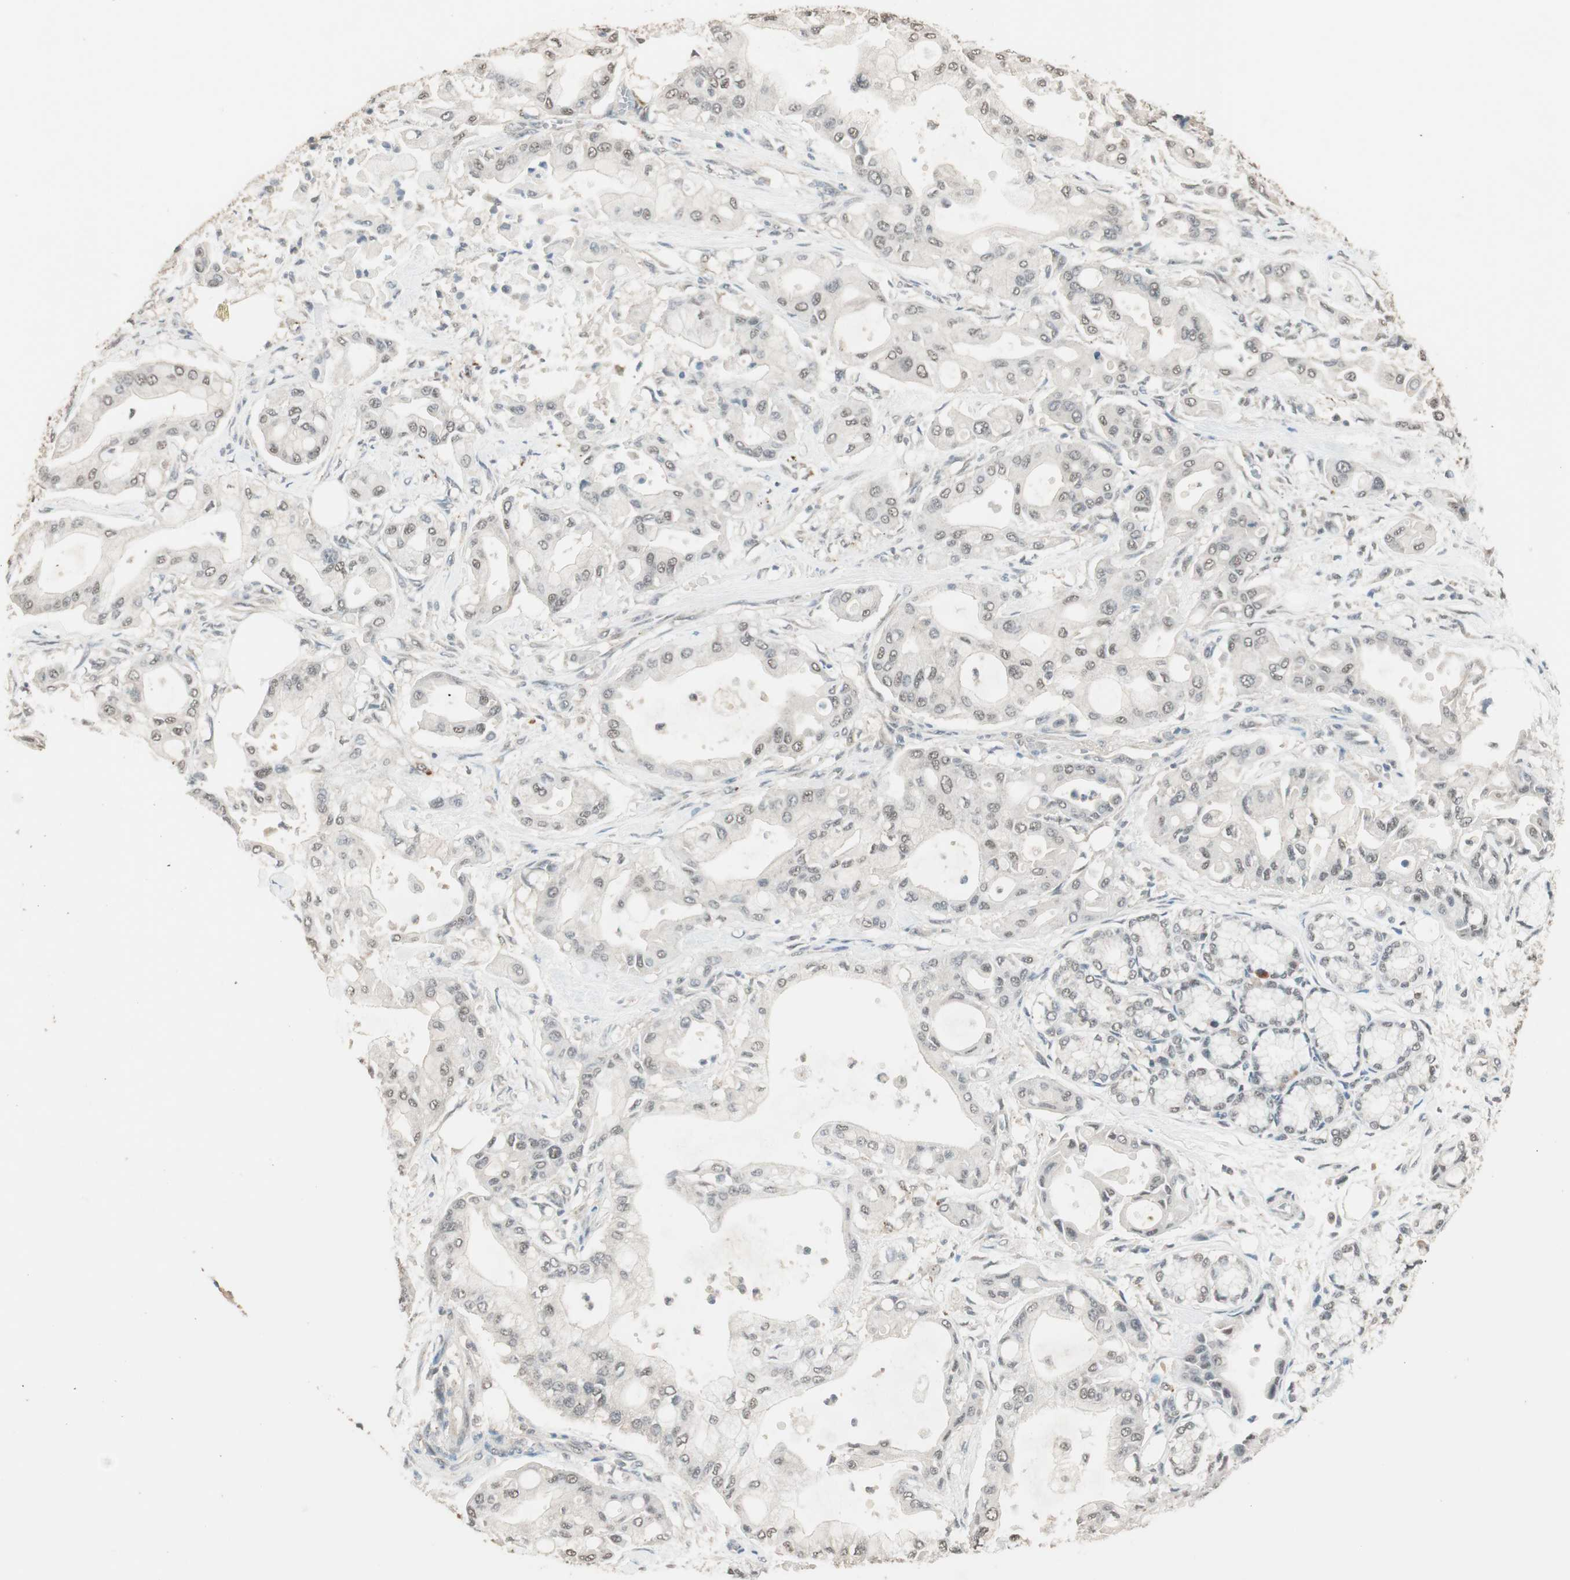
{"staining": {"intensity": "weak", "quantity": "<25%", "location": "nuclear"}, "tissue": "pancreatic cancer", "cell_type": "Tumor cells", "image_type": "cancer", "snomed": [{"axis": "morphology", "description": "Adenocarcinoma, NOS"}, {"axis": "morphology", "description": "Adenocarcinoma, metastatic, NOS"}, {"axis": "topography", "description": "Lymph node"}, {"axis": "topography", "description": "Pancreas"}, {"axis": "topography", "description": "Duodenum"}], "caption": "DAB immunohistochemical staining of human pancreatic metastatic adenocarcinoma reveals no significant positivity in tumor cells.", "gene": "USP5", "patient": {"sex": "female", "age": 64}}